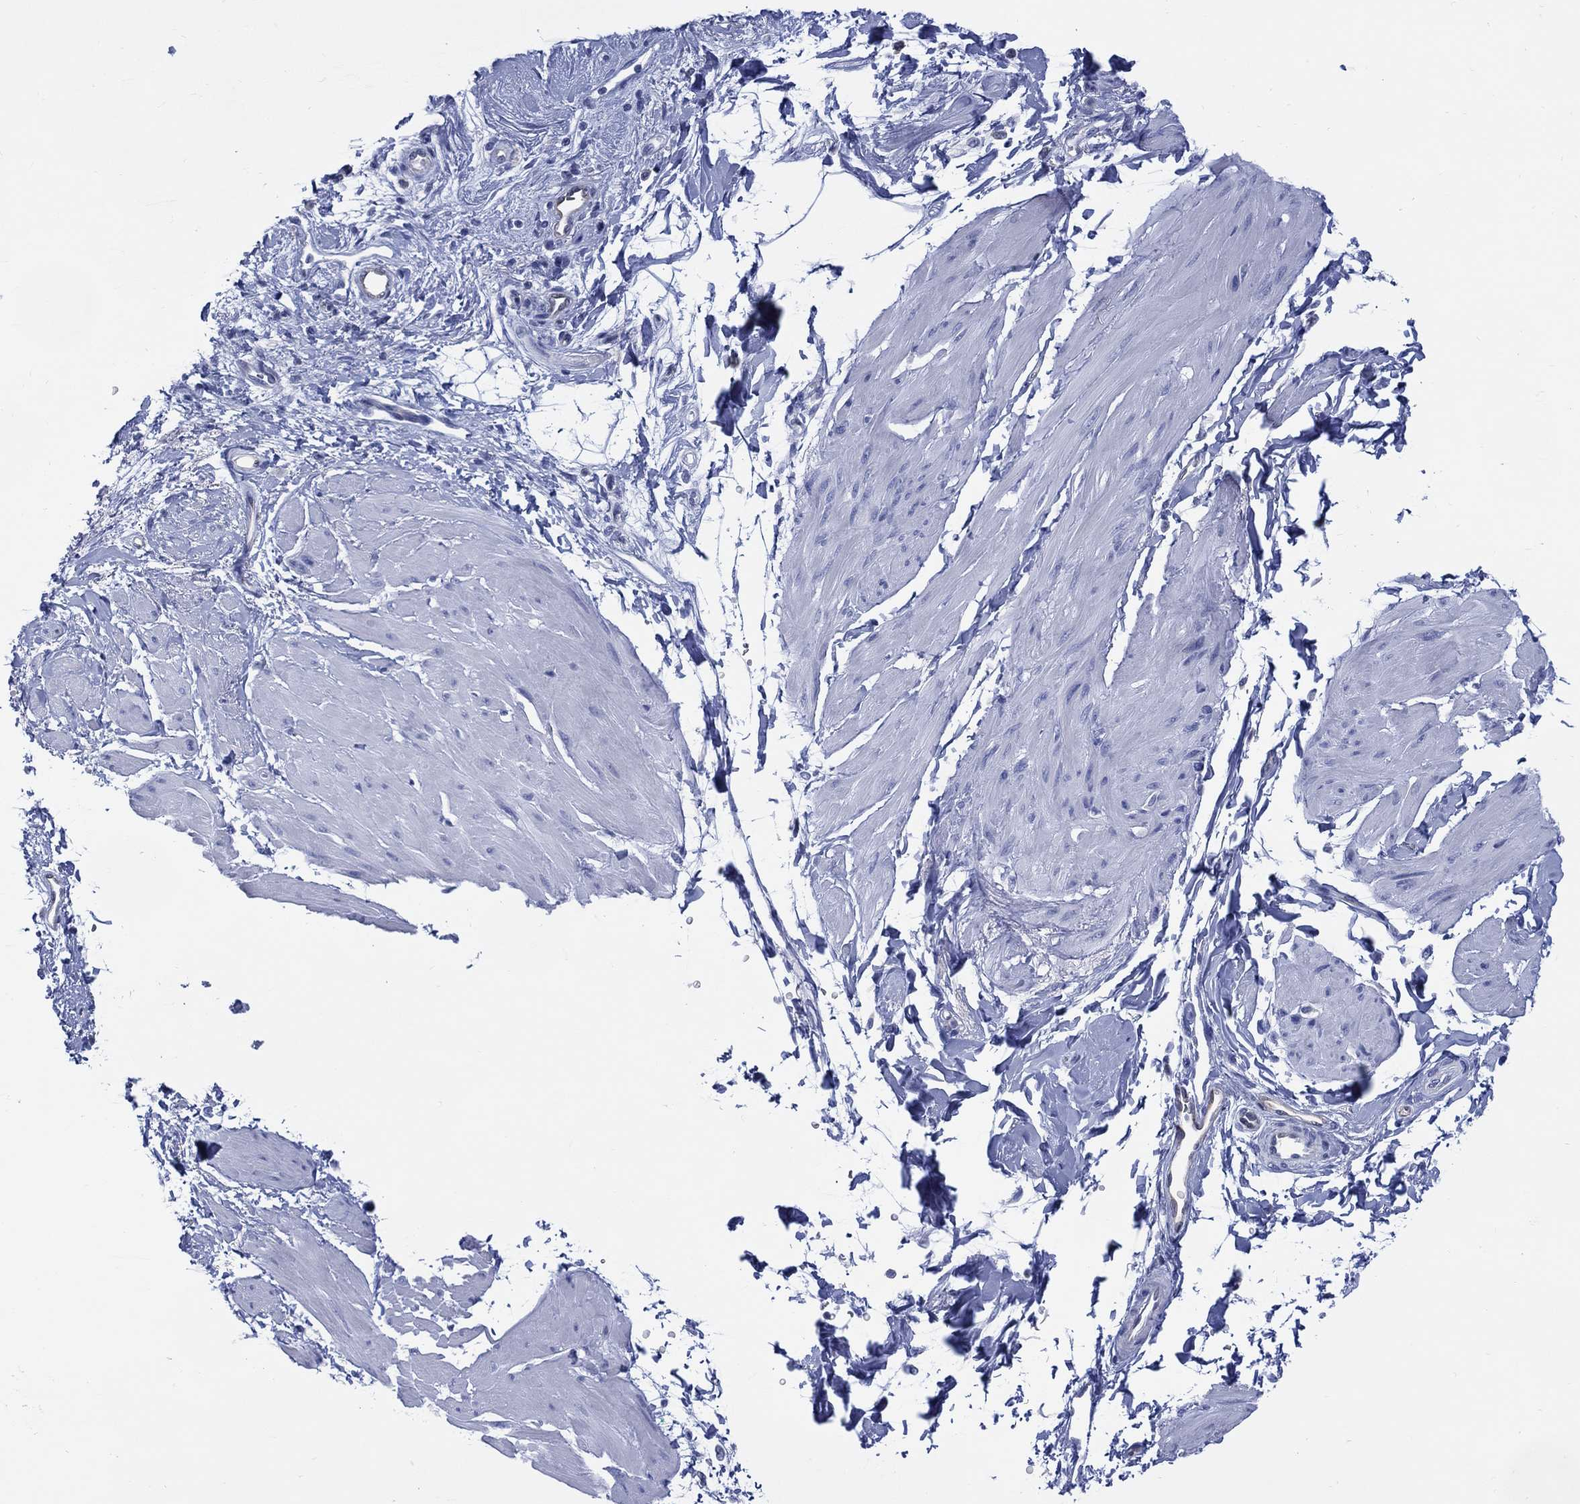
{"staining": {"intensity": "negative", "quantity": "none", "location": "none"}, "tissue": "smooth muscle", "cell_type": "Smooth muscle cells", "image_type": "normal", "snomed": [{"axis": "morphology", "description": "Normal tissue, NOS"}, {"axis": "topography", "description": "Adipose tissue"}, {"axis": "topography", "description": "Smooth muscle"}, {"axis": "topography", "description": "Peripheral nerve tissue"}], "caption": "Smooth muscle stained for a protein using IHC demonstrates no staining smooth muscle cells.", "gene": "DDI1", "patient": {"sex": "male", "age": 83}}